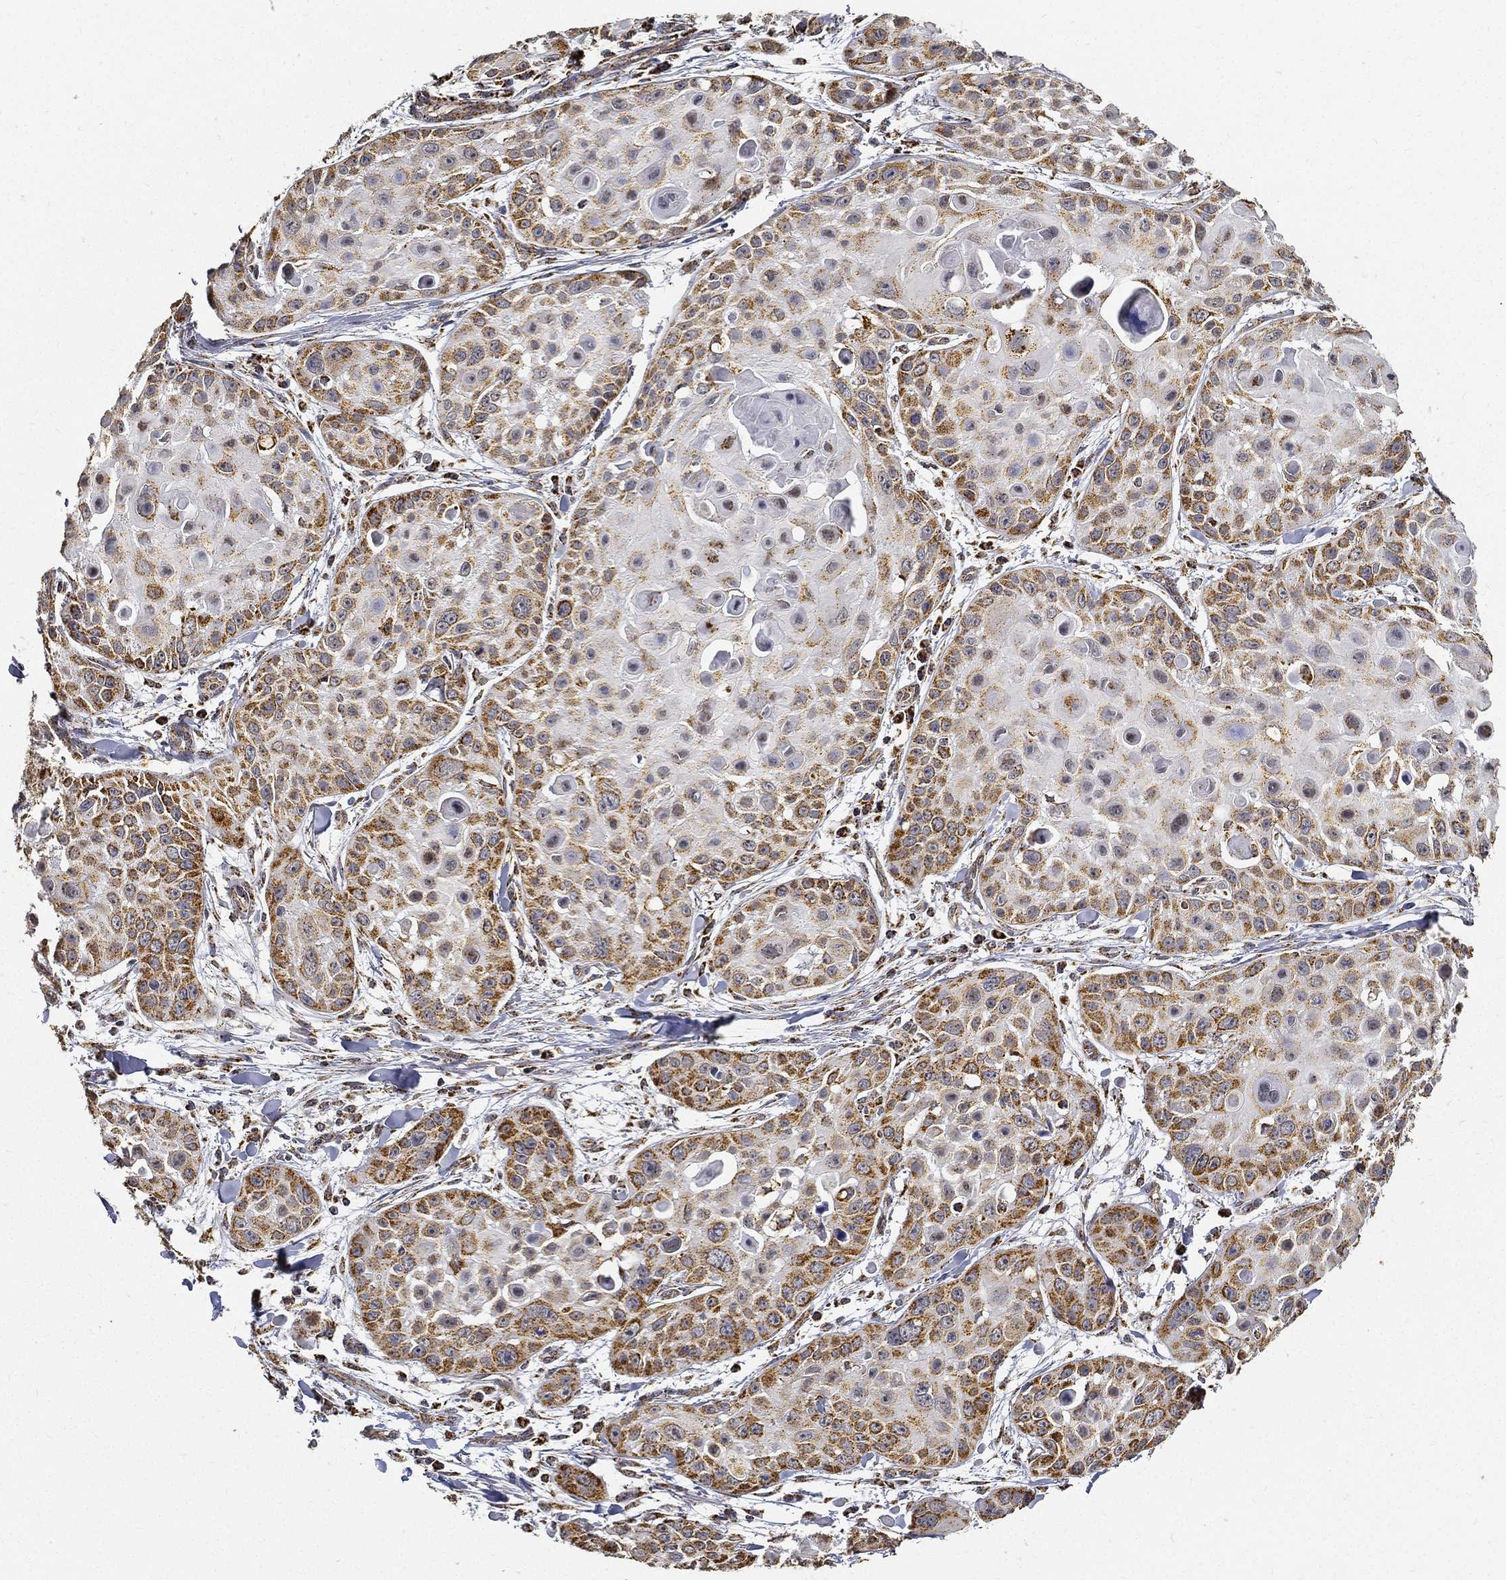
{"staining": {"intensity": "strong", "quantity": "25%-75%", "location": "cytoplasmic/membranous"}, "tissue": "skin cancer", "cell_type": "Tumor cells", "image_type": "cancer", "snomed": [{"axis": "morphology", "description": "Squamous cell carcinoma, NOS"}, {"axis": "topography", "description": "Skin"}, {"axis": "topography", "description": "Anal"}], "caption": "The histopathology image displays a brown stain indicating the presence of a protein in the cytoplasmic/membranous of tumor cells in skin cancer (squamous cell carcinoma).", "gene": "NDUFAB1", "patient": {"sex": "female", "age": 75}}